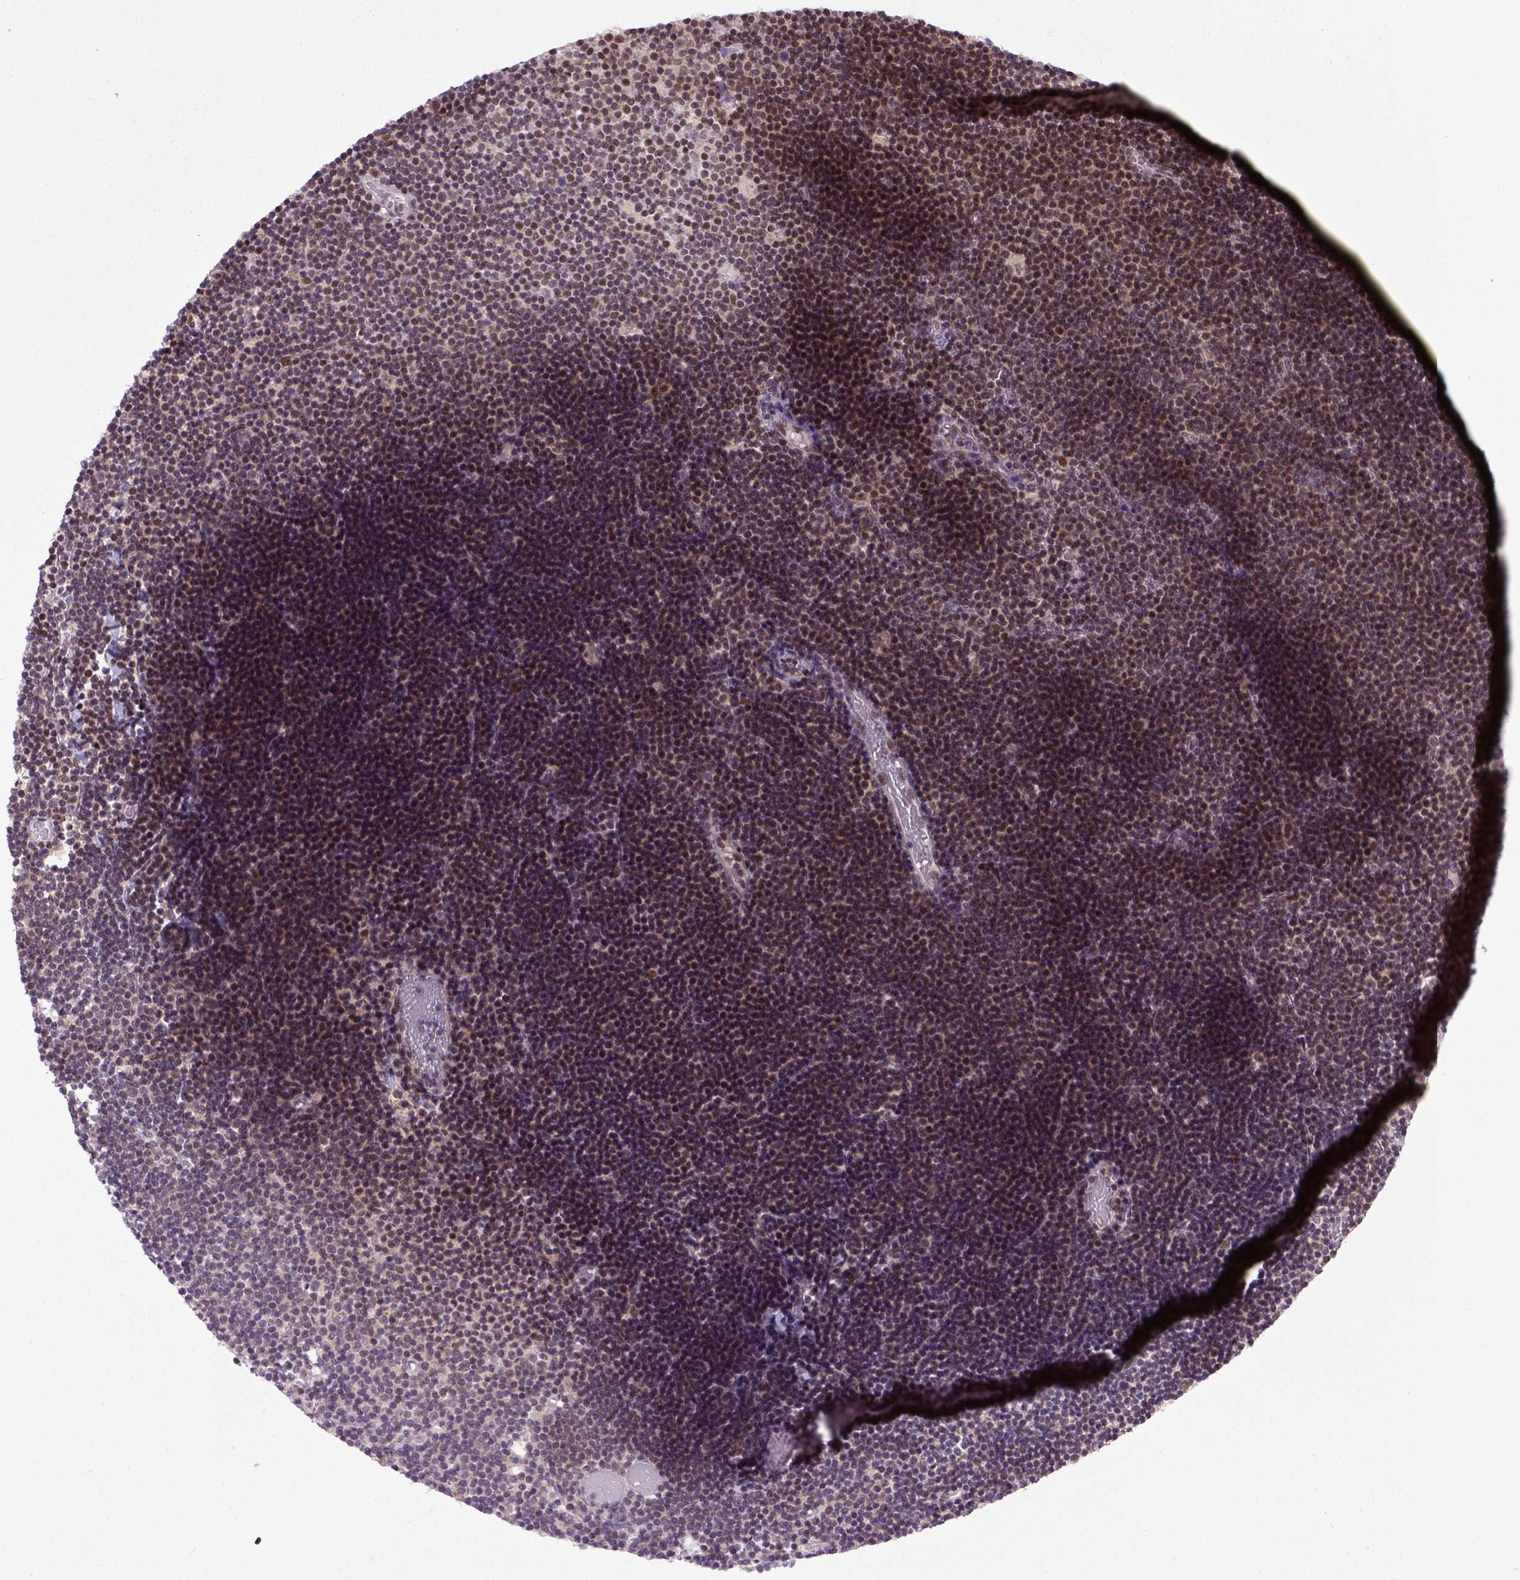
{"staining": {"intensity": "moderate", "quantity": ">75%", "location": "nuclear"}, "tissue": "lymphoma", "cell_type": "Tumor cells", "image_type": "cancer", "snomed": [{"axis": "morphology", "description": "Malignant lymphoma, non-Hodgkin's type, Low grade"}, {"axis": "topography", "description": "Brain"}], "caption": "Tumor cells display moderate nuclear expression in approximately >75% of cells in low-grade malignant lymphoma, non-Hodgkin's type. (DAB IHC, brown staining for protein, blue staining for nuclei).", "gene": "UBA3", "patient": {"sex": "female", "age": 66}}